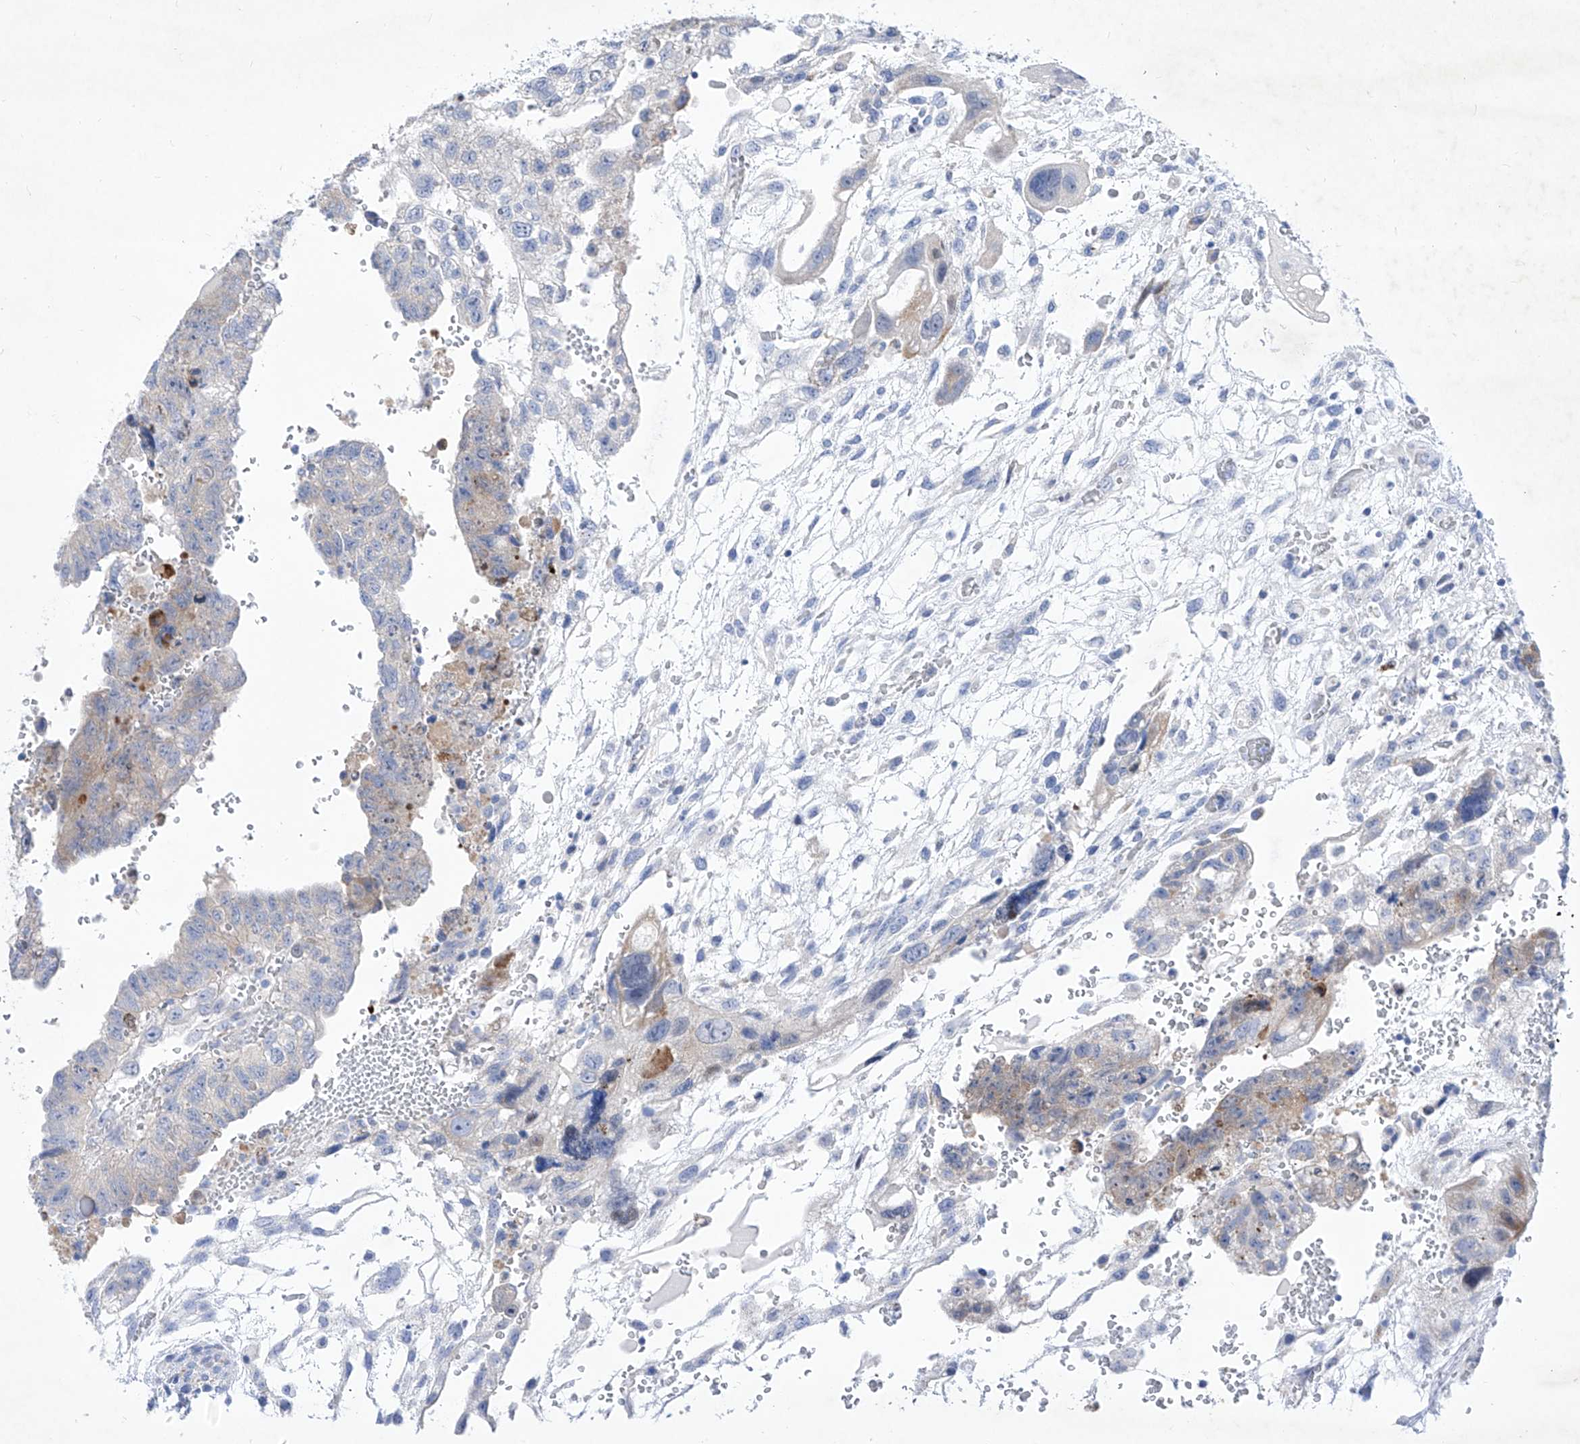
{"staining": {"intensity": "negative", "quantity": "none", "location": "none"}, "tissue": "testis cancer", "cell_type": "Tumor cells", "image_type": "cancer", "snomed": [{"axis": "morphology", "description": "Carcinoma, Embryonal, NOS"}, {"axis": "topography", "description": "Testis"}], "caption": "This micrograph is of embryonal carcinoma (testis) stained with IHC to label a protein in brown with the nuclei are counter-stained blue. There is no staining in tumor cells. The staining was performed using DAB (3,3'-diaminobenzidine) to visualize the protein expression in brown, while the nuclei were stained in blue with hematoxylin (Magnification: 20x).", "gene": "C1orf87", "patient": {"sex": "male", "age": 36}}